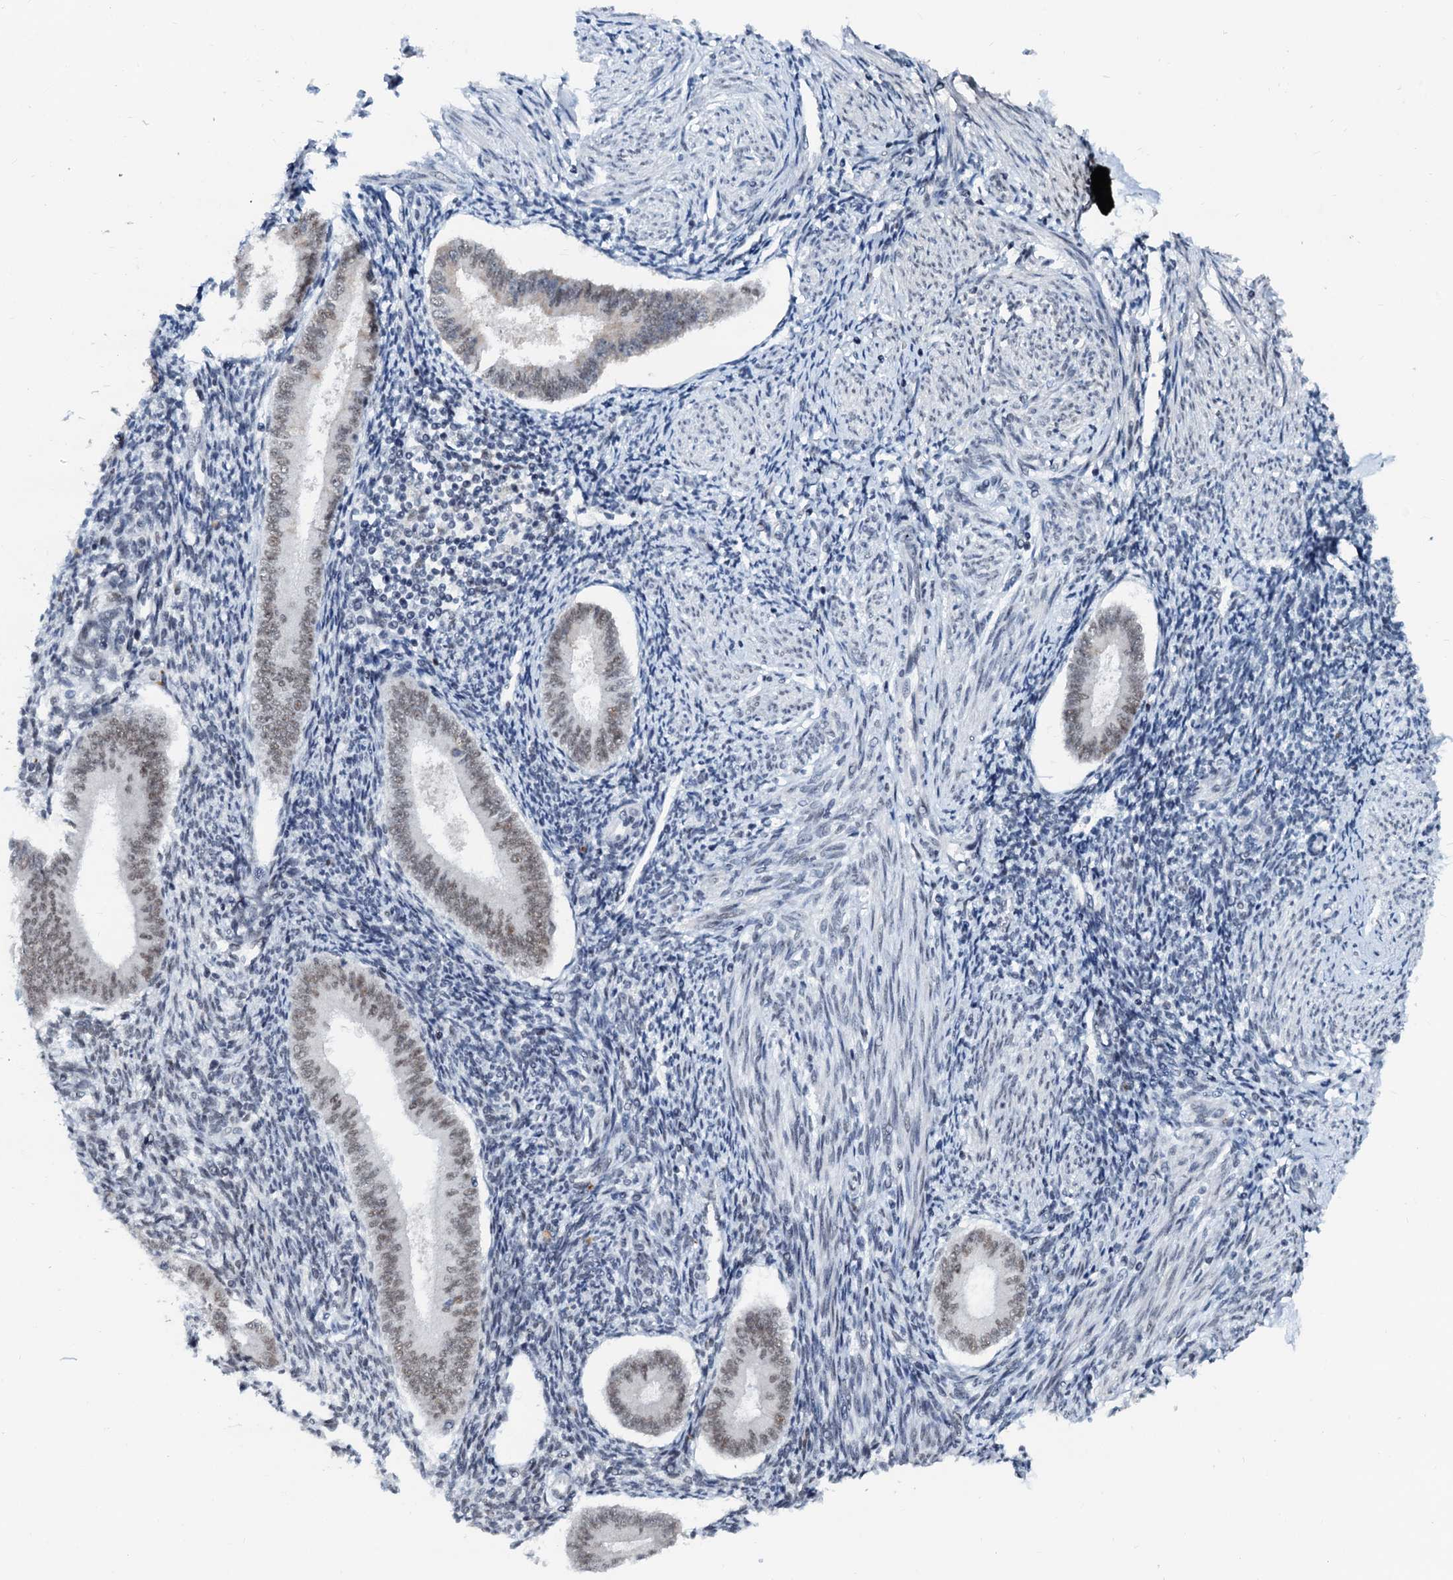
{"staining": {"intensity": "negative", "quantity": "none", "location": "none"}, "tissue": "endometrium", "cell_type": "Cells in endometrial stroma", "image_type": "normal", "snomed": [{"axis": "morphology", "description": "Normal tissue, NOS"}, {"axis": "topography", "description": "Uterus"}, {"axis": "topography", "description": "Endometrium"}], "caption": "A high-resolution photomicrograph shows IHC staining of unremarkable endometrium, which reveals no significant positivity in cells in endometrial stroma. (Stains: DAB immunohistochemistry with hematoxylin counter stain, Microscopy: brightfield microscopy at high magnification).", "gene": "SNRPD1", "patient": {"sex": "female", "age": 48}}